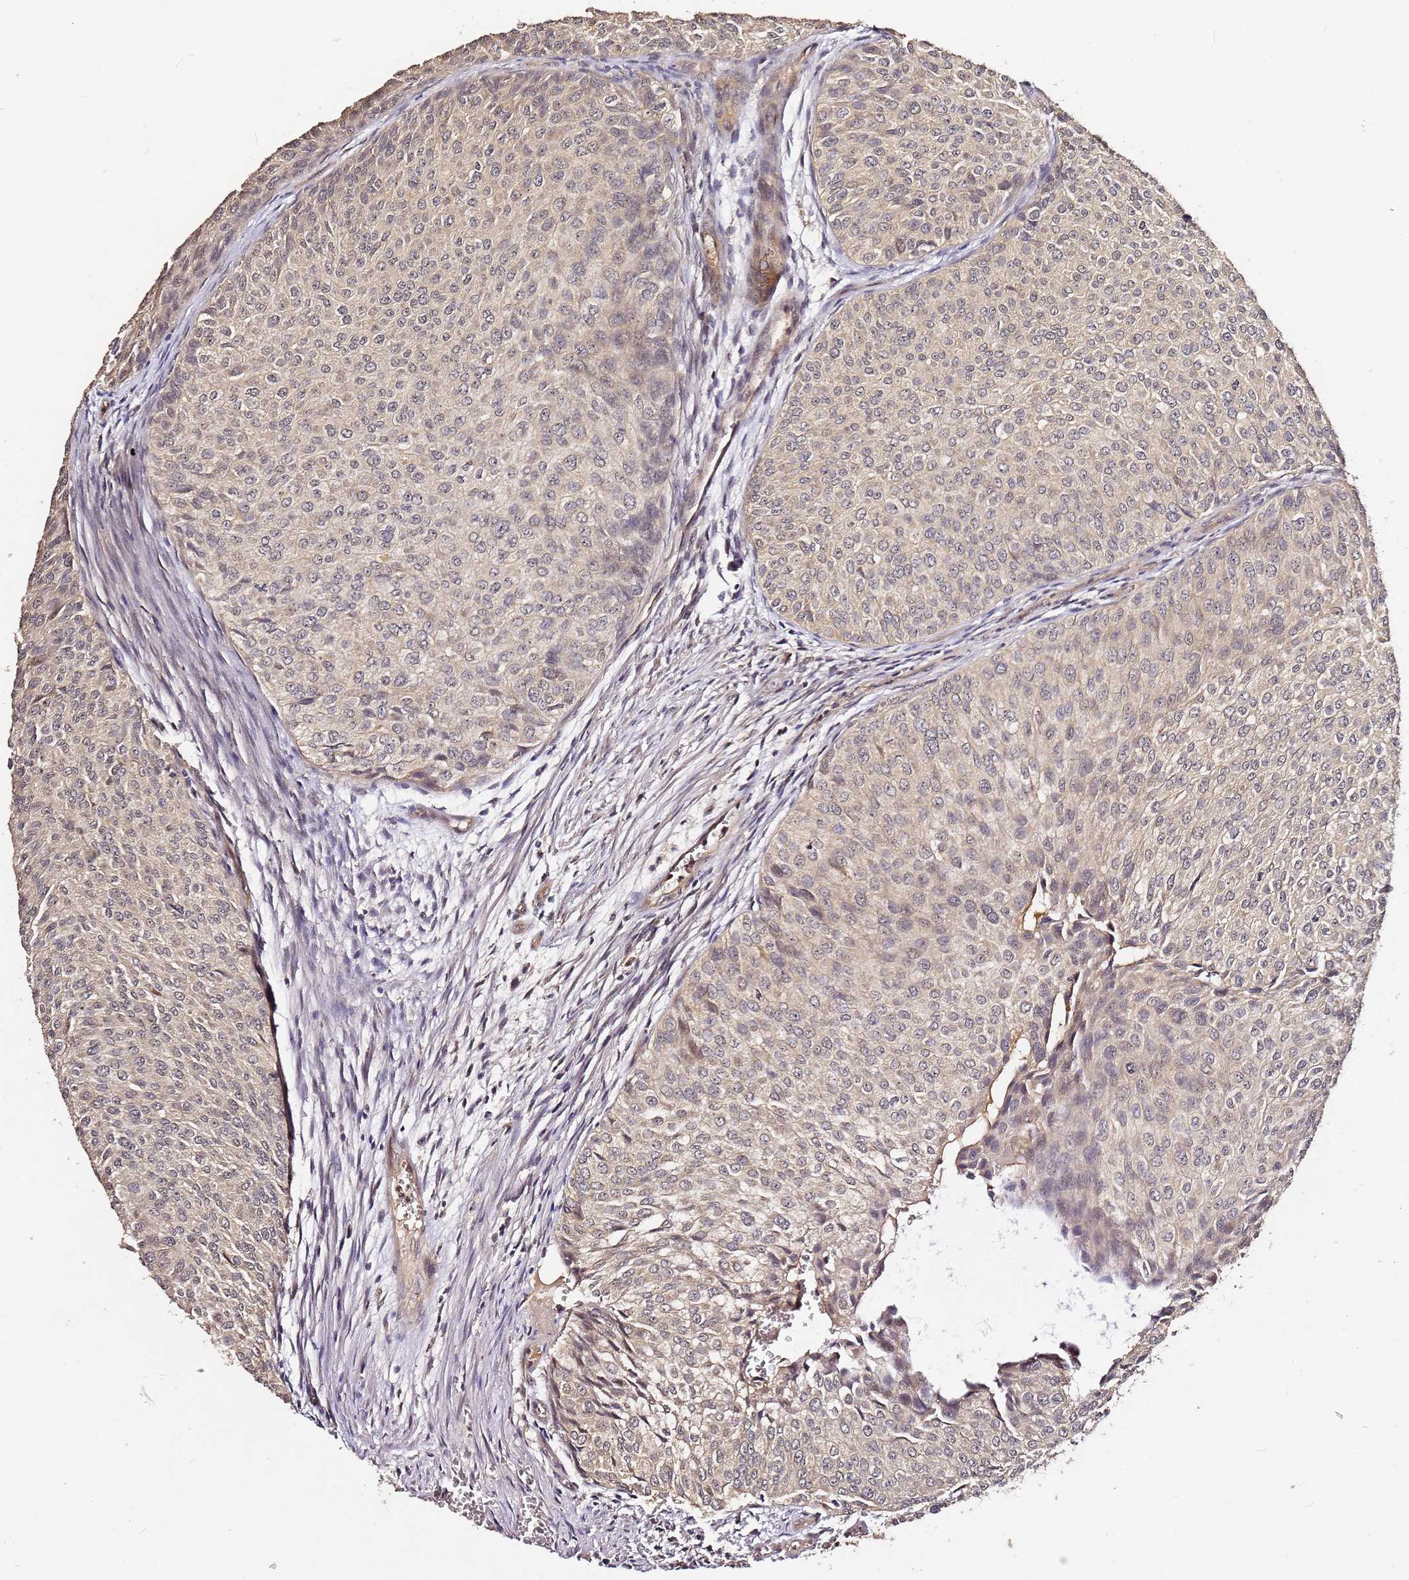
{"staining": {"intensity": "weak", "quantity": "25%-75%", "location": "cytoplasmic/membranous"}, "tissue": "urothelial cancer", "cell_type": "Tumor cells", "image_type": "cancer", "snomed": [{"axis": "morphology", "description": "Urothelial carcinoma, Low grade"}, {"axis": "topography", "description": "Urinary bladder"}], "caption": "An image of urothelial cancer stained for a protein shows weak cytoplasmic/membranous brown staining in tumor cells.", "gene": "C6orf136", "patient": {"sex": "male", "age": 84}}